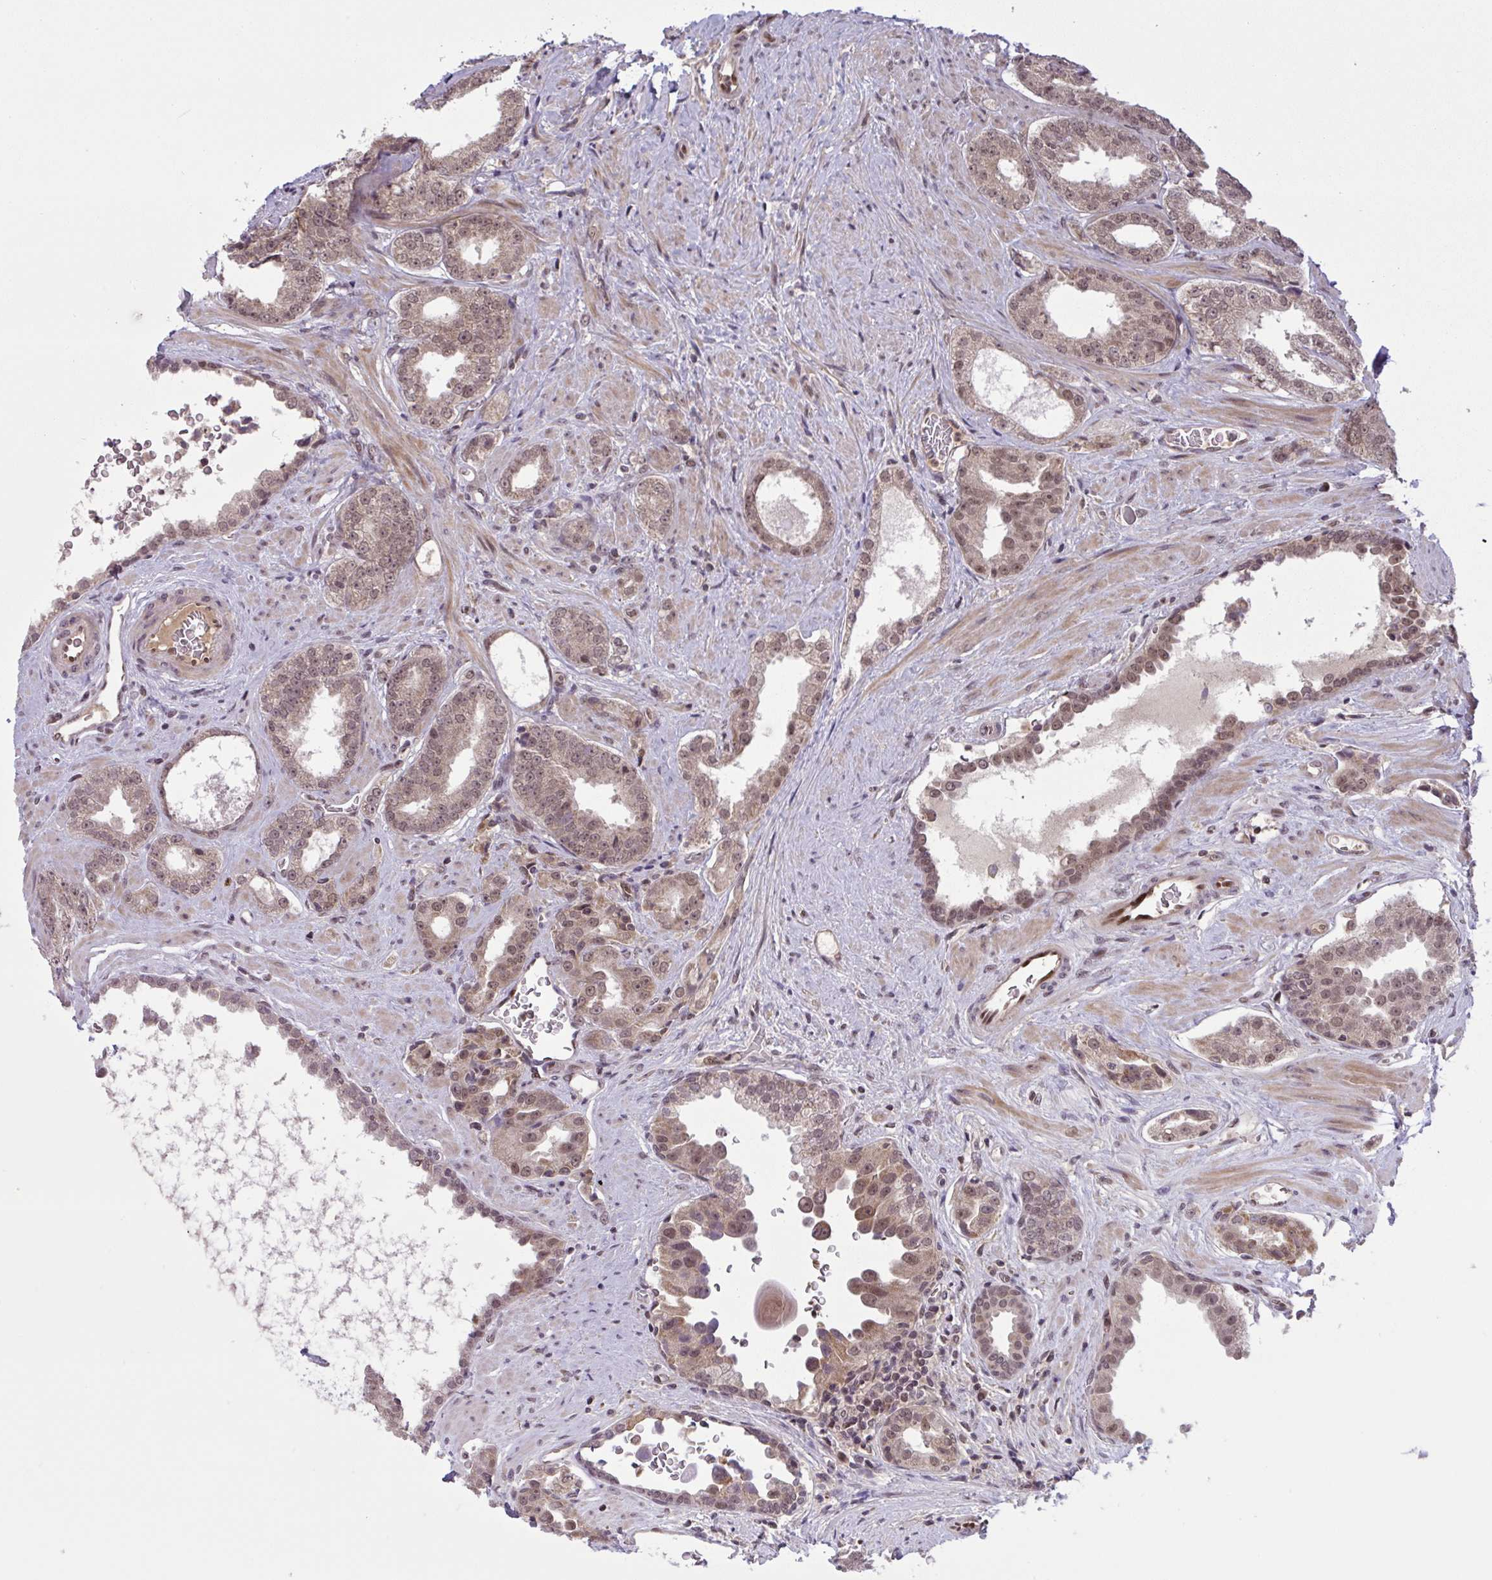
{"staining": {"intensity": "moderate", "quantity": ">75%", "location": "cytoplasmic/membranous,nuclear"}, "tissue": "prostate cancer", "cell_type": "Tumor cells", "image_type": "cancer", "snomed": [{"axis": "morphology", "description": "Adenocarcinoma, Low grade"}, {"axis": "topography", "description": "Prostate"}], "caption": "Human prostate cancer stained for a protein (brown) exhibits moderate cytoplasmic/membranous and nuclear positive expression in about >75% of tumor cells.", "gene": "KLF2", "patient": {"sex": "male", "age": 67}}